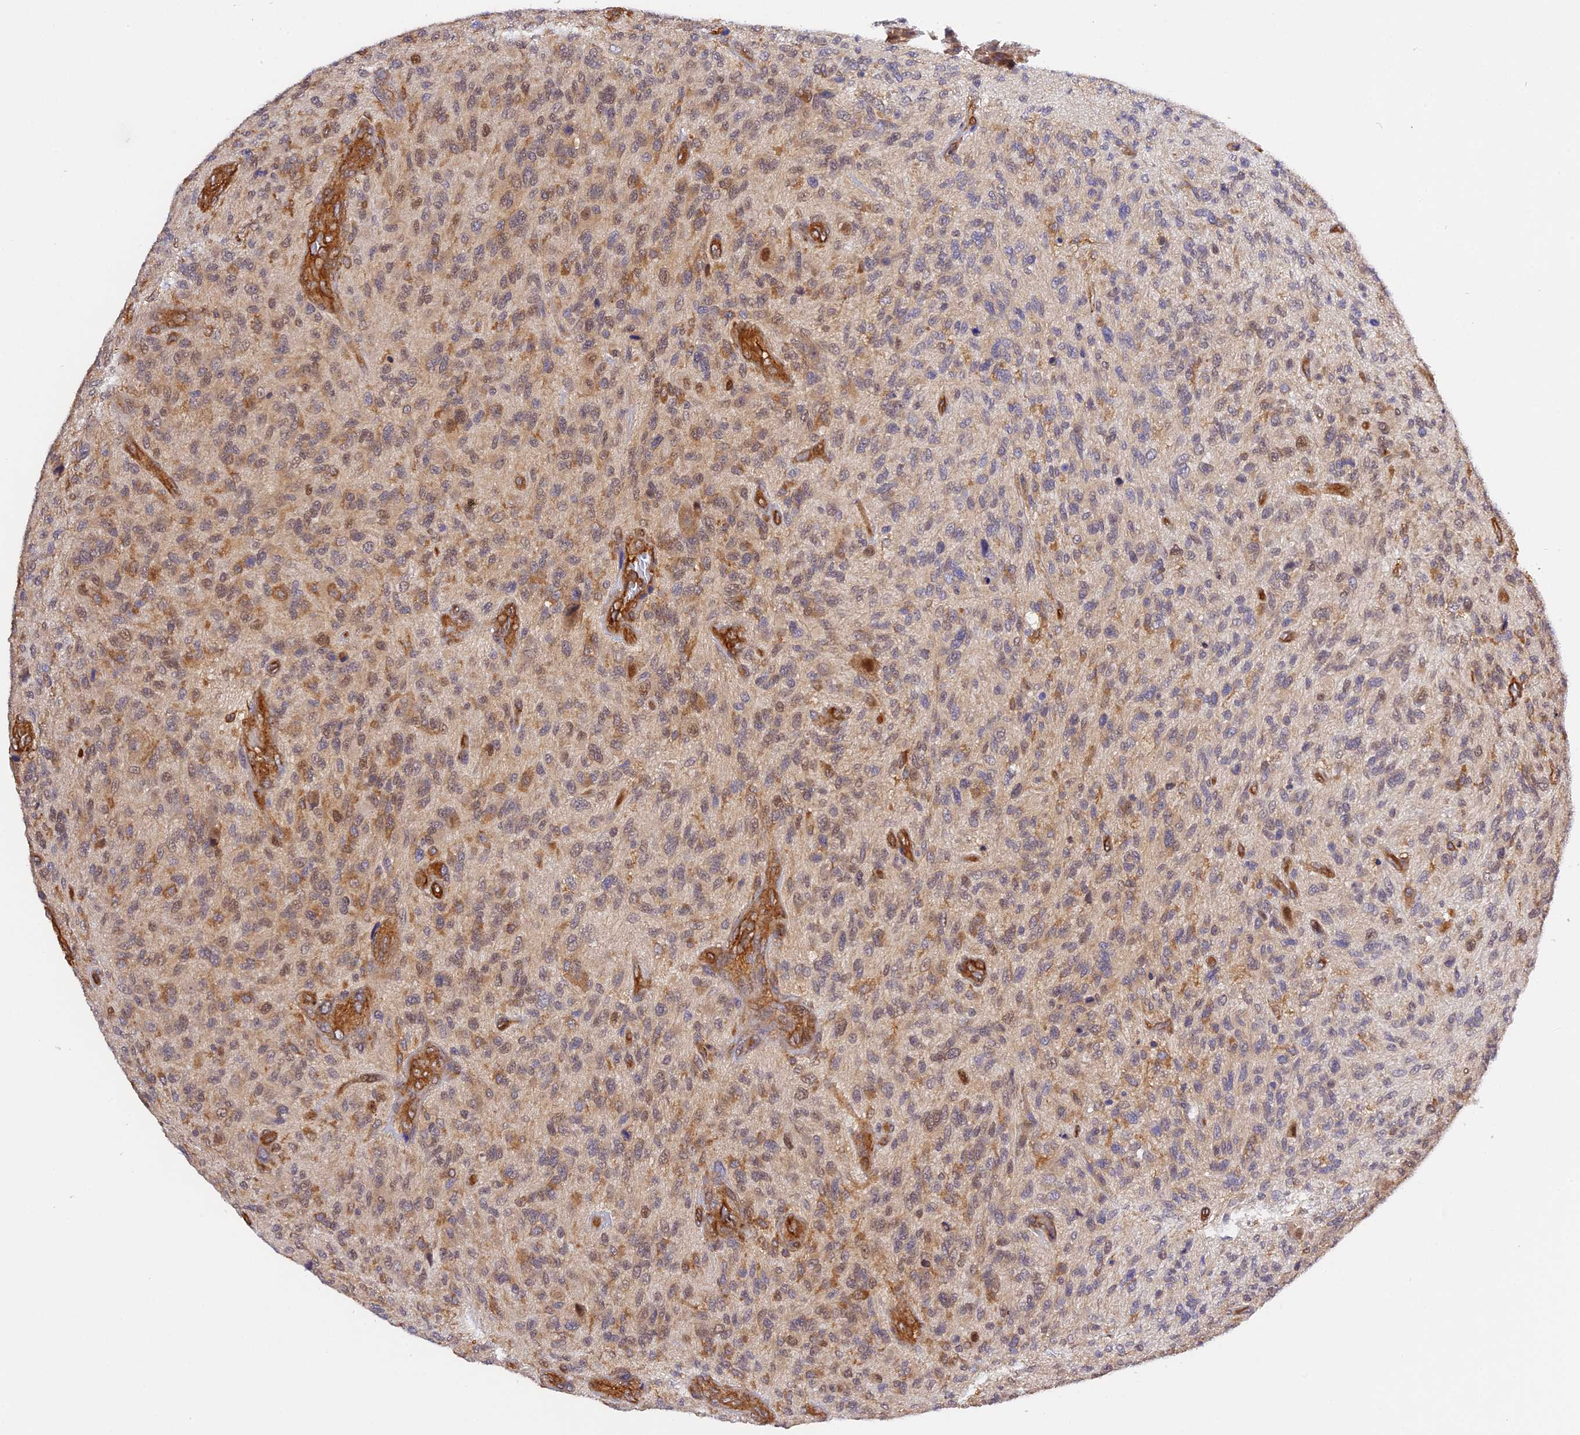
{"staining": {"intensity": "moderate", "quantity": "25%-75%", "location": "cytoplasmic/membranous"}, "tissue": "glioma", "cell_type": "Tumor cells", "image_type": "cancer", "snomed": [{"axis": "morphology", "description": "Glioma, malignant, High grade"}, {"axis": "topography", "description": "Brain"}], "caption": "A brown stain shows moderate cytoplasmic/membranous positivity of a protein in human malignant high-grade glioma tumor cells.", "gene": "C5orf22", "patient": {"sex": "male", "age": 47}}